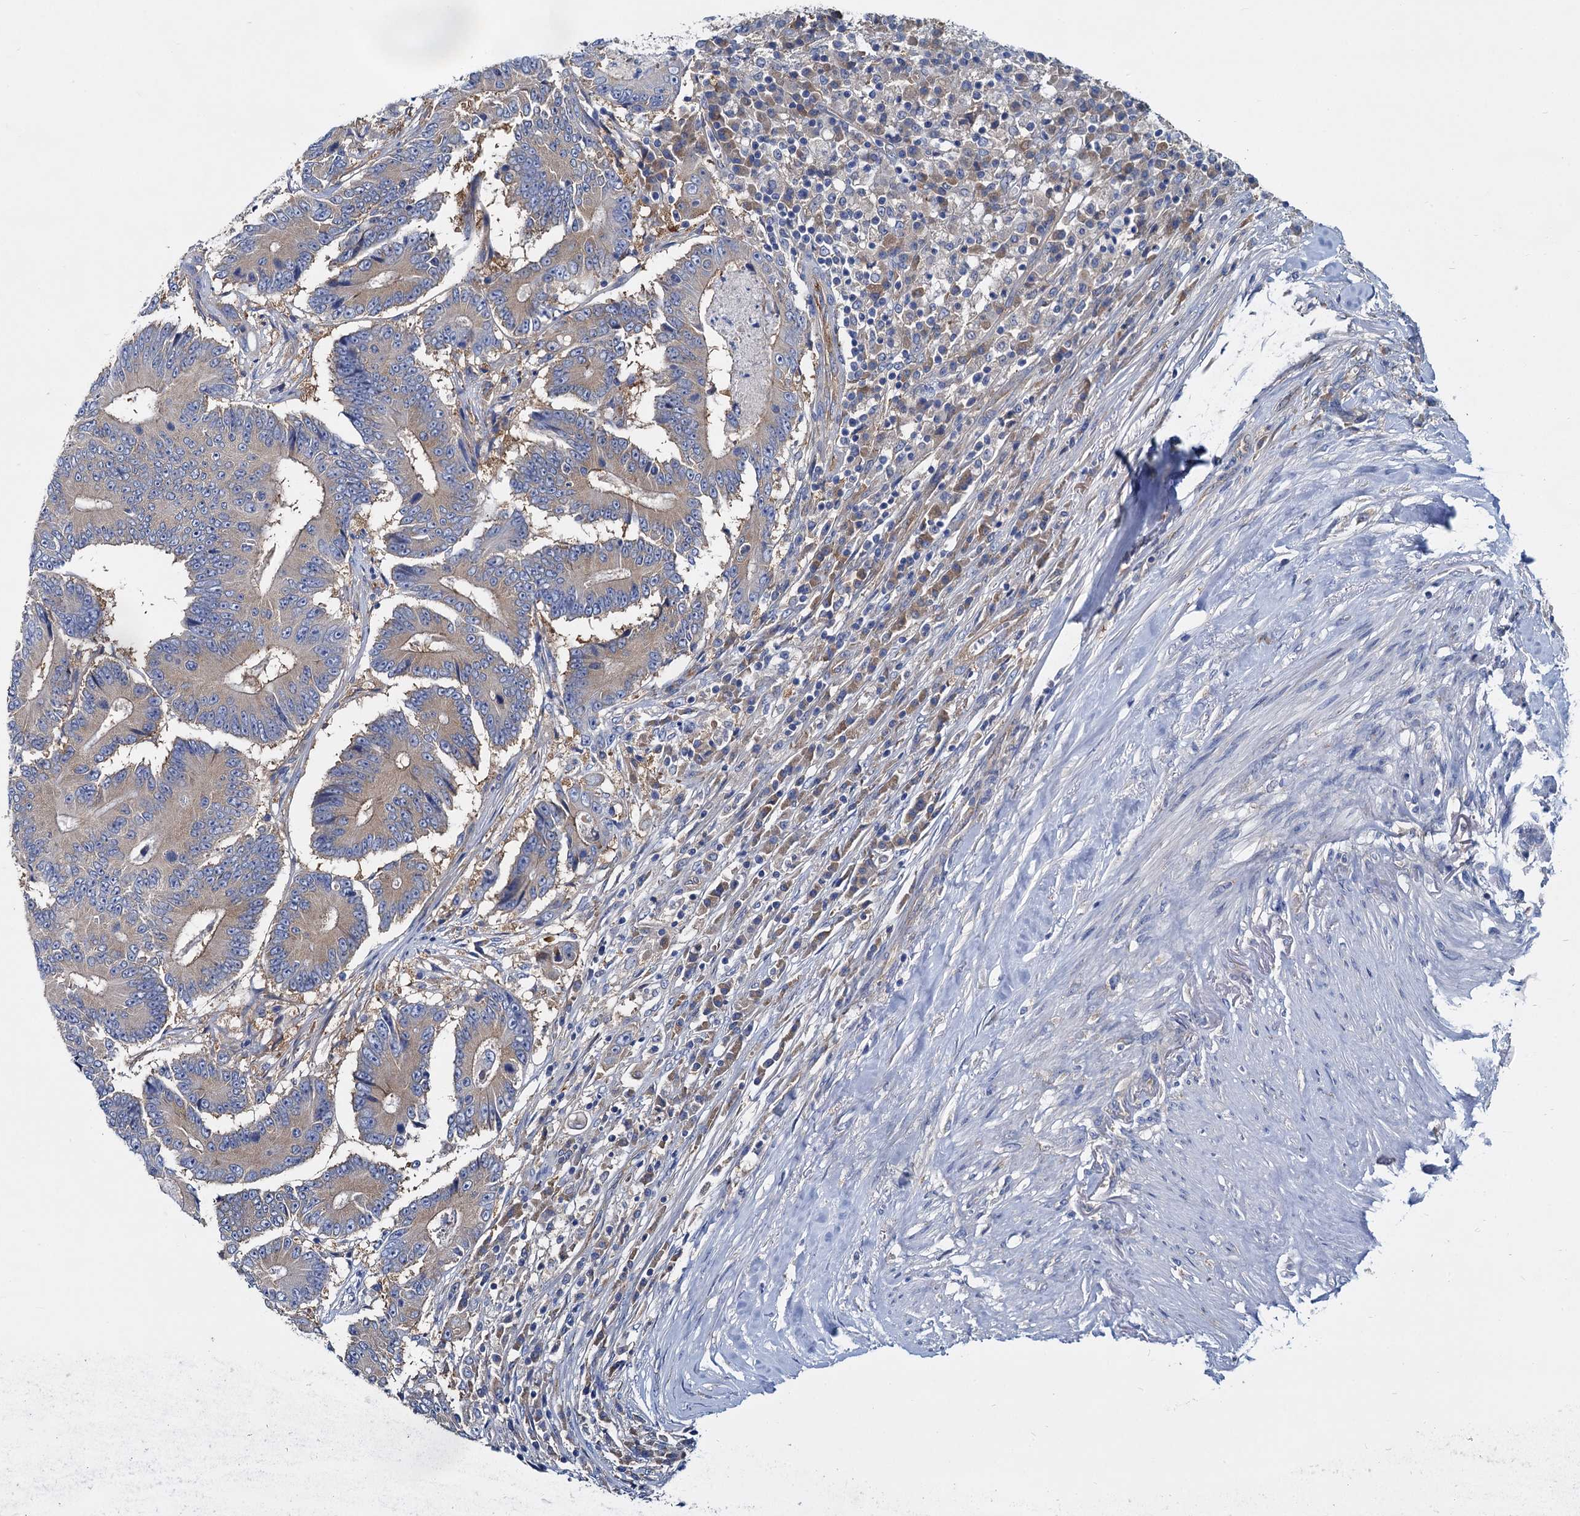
{"staining": {"intensity": "weak", "quantity": "<25%", "location": "cytoplasmic/membranous"}, "tissue": "colorectal cancer", "cell_type": "Tumor cells", "image_type": "cancer", "snomed": [{"axis": "morphology", "description": "Adenocarcinoma, NOS"}, {"axis": "topography", "description": "Colon"}], "caption": "Tumor cells are negative for protein expression in human adenocarcinoma (colorectal).", "gene": "QARS1", "patient": {"sex": "male", "age": 83}}